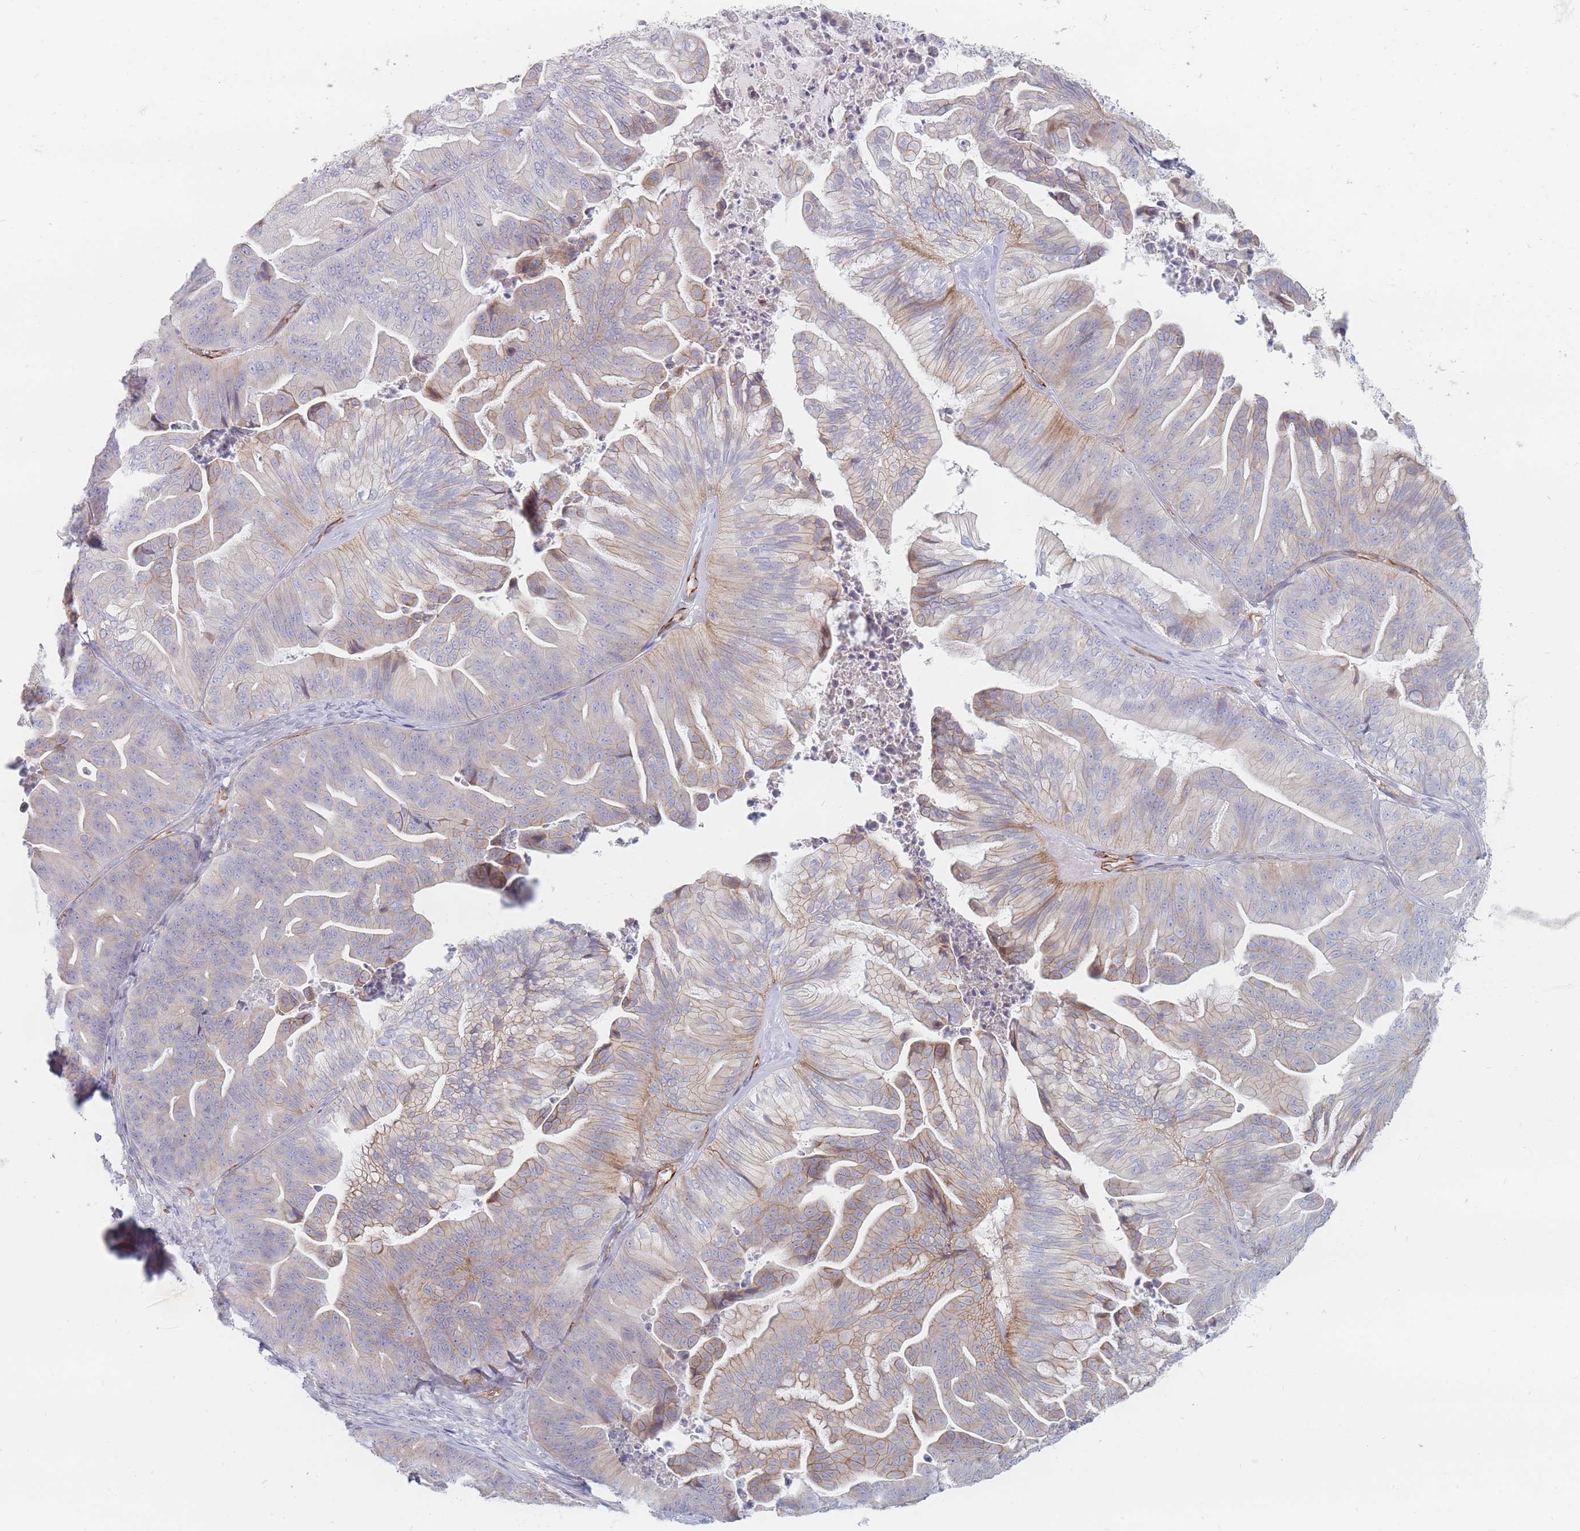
{"staining": {"intensity": "moderate", "quantity": "25%-75%", "location": "cytoplasmic/membranous"}, "tissue": "ovarian cancer", "cell_type": "Tumor cells", "image_type": "cancer", "snomed": [{"axis": "morphology", "description": "Cystadenocarcinoma, mucinous, NOS"}, {"axis": "topography", "description": "Ovary"}], "caption": "Mucinous cystadenocarcinoma (ovarian) tissue exhibits moderate cytoplasmic/membranous positivity in about 25%-75% of tumor cells, visualized by immunohistochemistry. (DAB (3,3'-diaminobenzidine) IHC, brown staining for protein, blue staining for nuclei).", "gene": "ERBIN", "patient": {"sex": "female", "age": 67}}